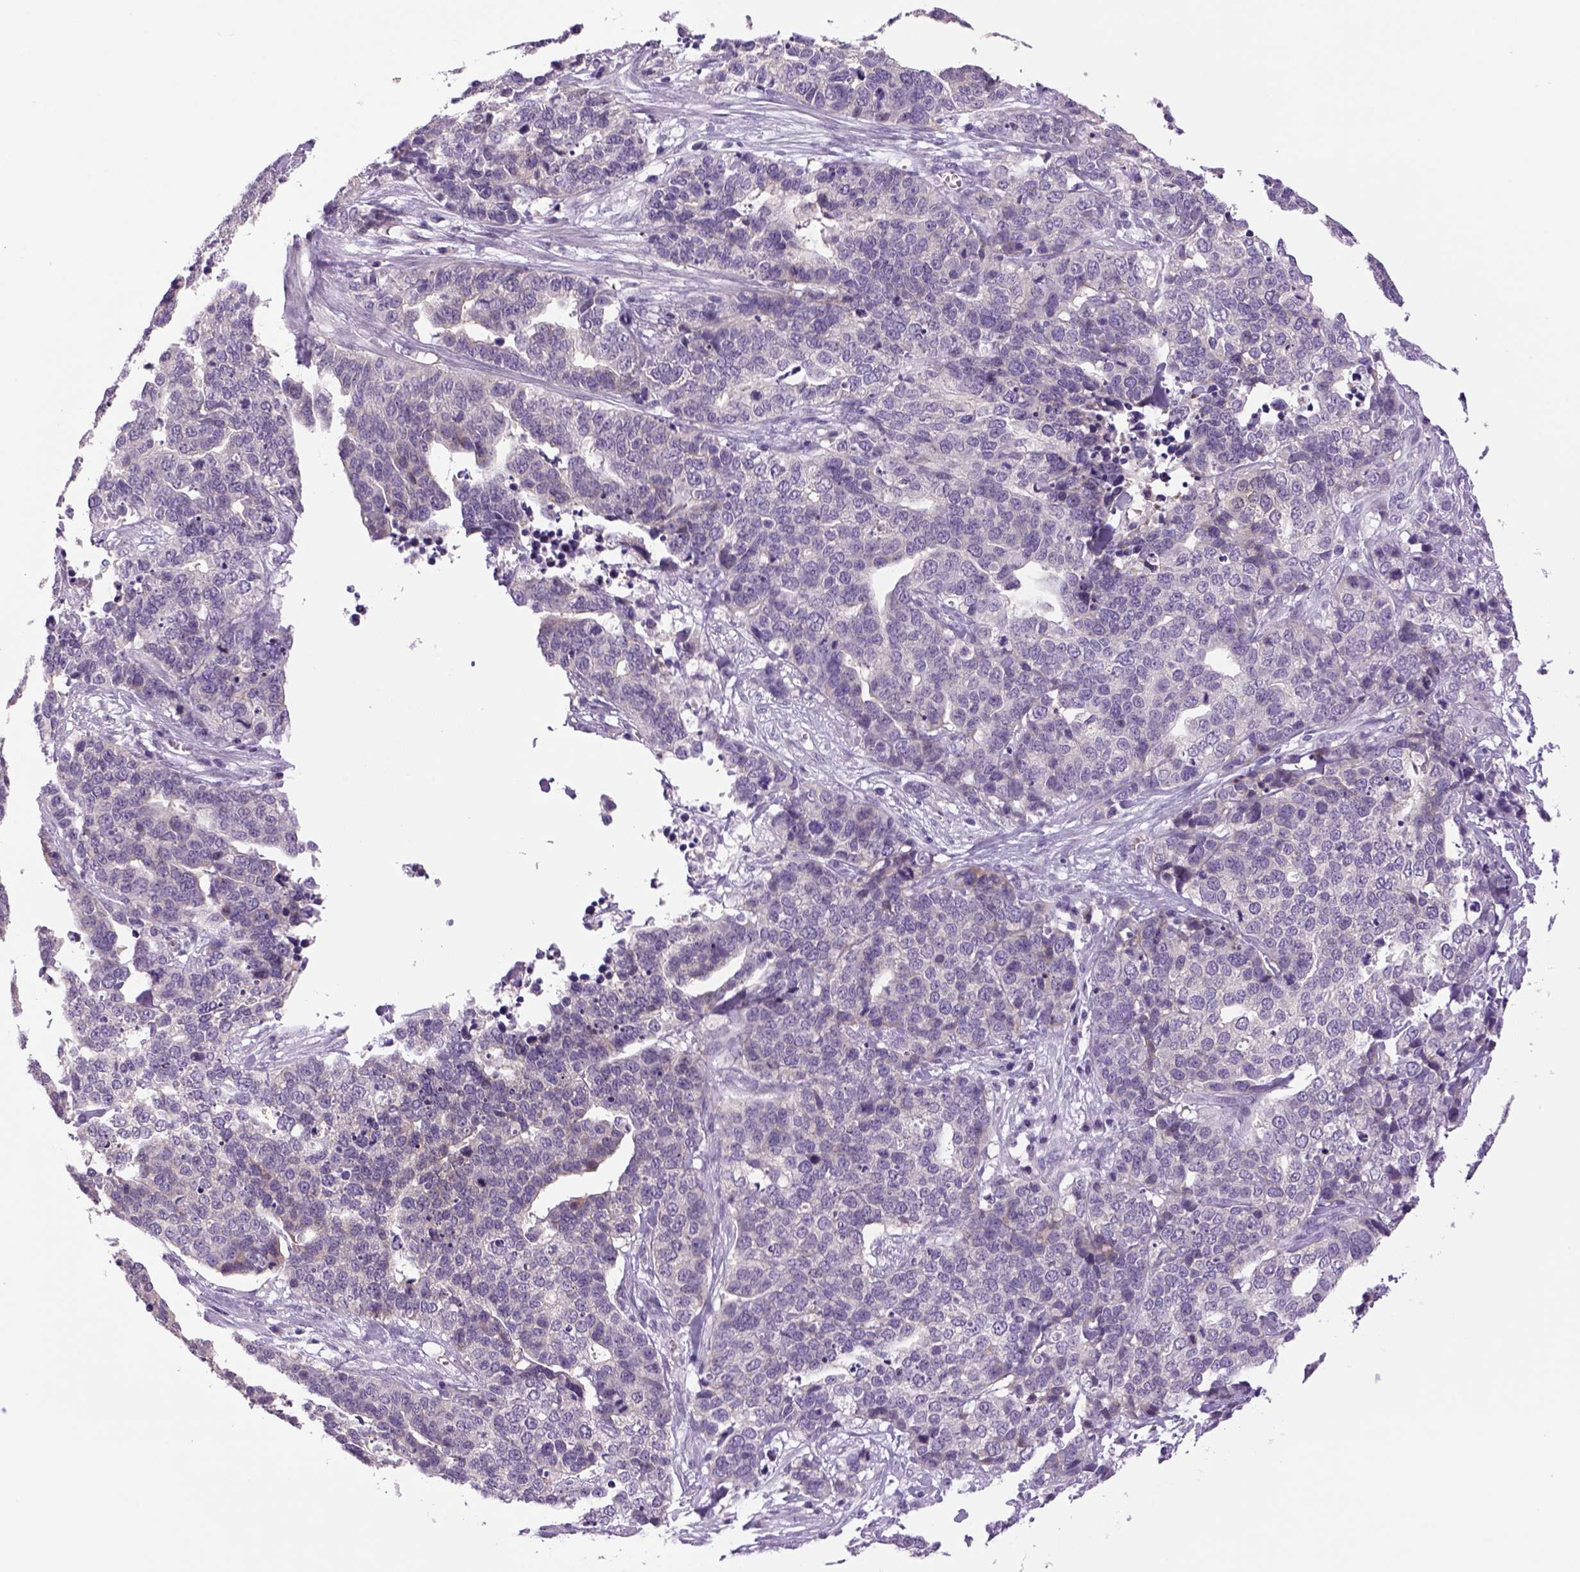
{"staining": {"intensity": "negative", "quantity": "none", "location": "none"}, "tissue": "ovarian cancer", "cell_type": "Tumor cells", "image_type": "cancer", "snomed": [{"axis": "morphology", "description": "Carcinoma, endometroid"}, {"axis": "topography", "description": "Ovary"}], "caption": "Tumor cells show no significant expression in endometroid carcinoma (ovarian).", "gene": "DBH", "patient": {"sex": "female", "age": 65}}